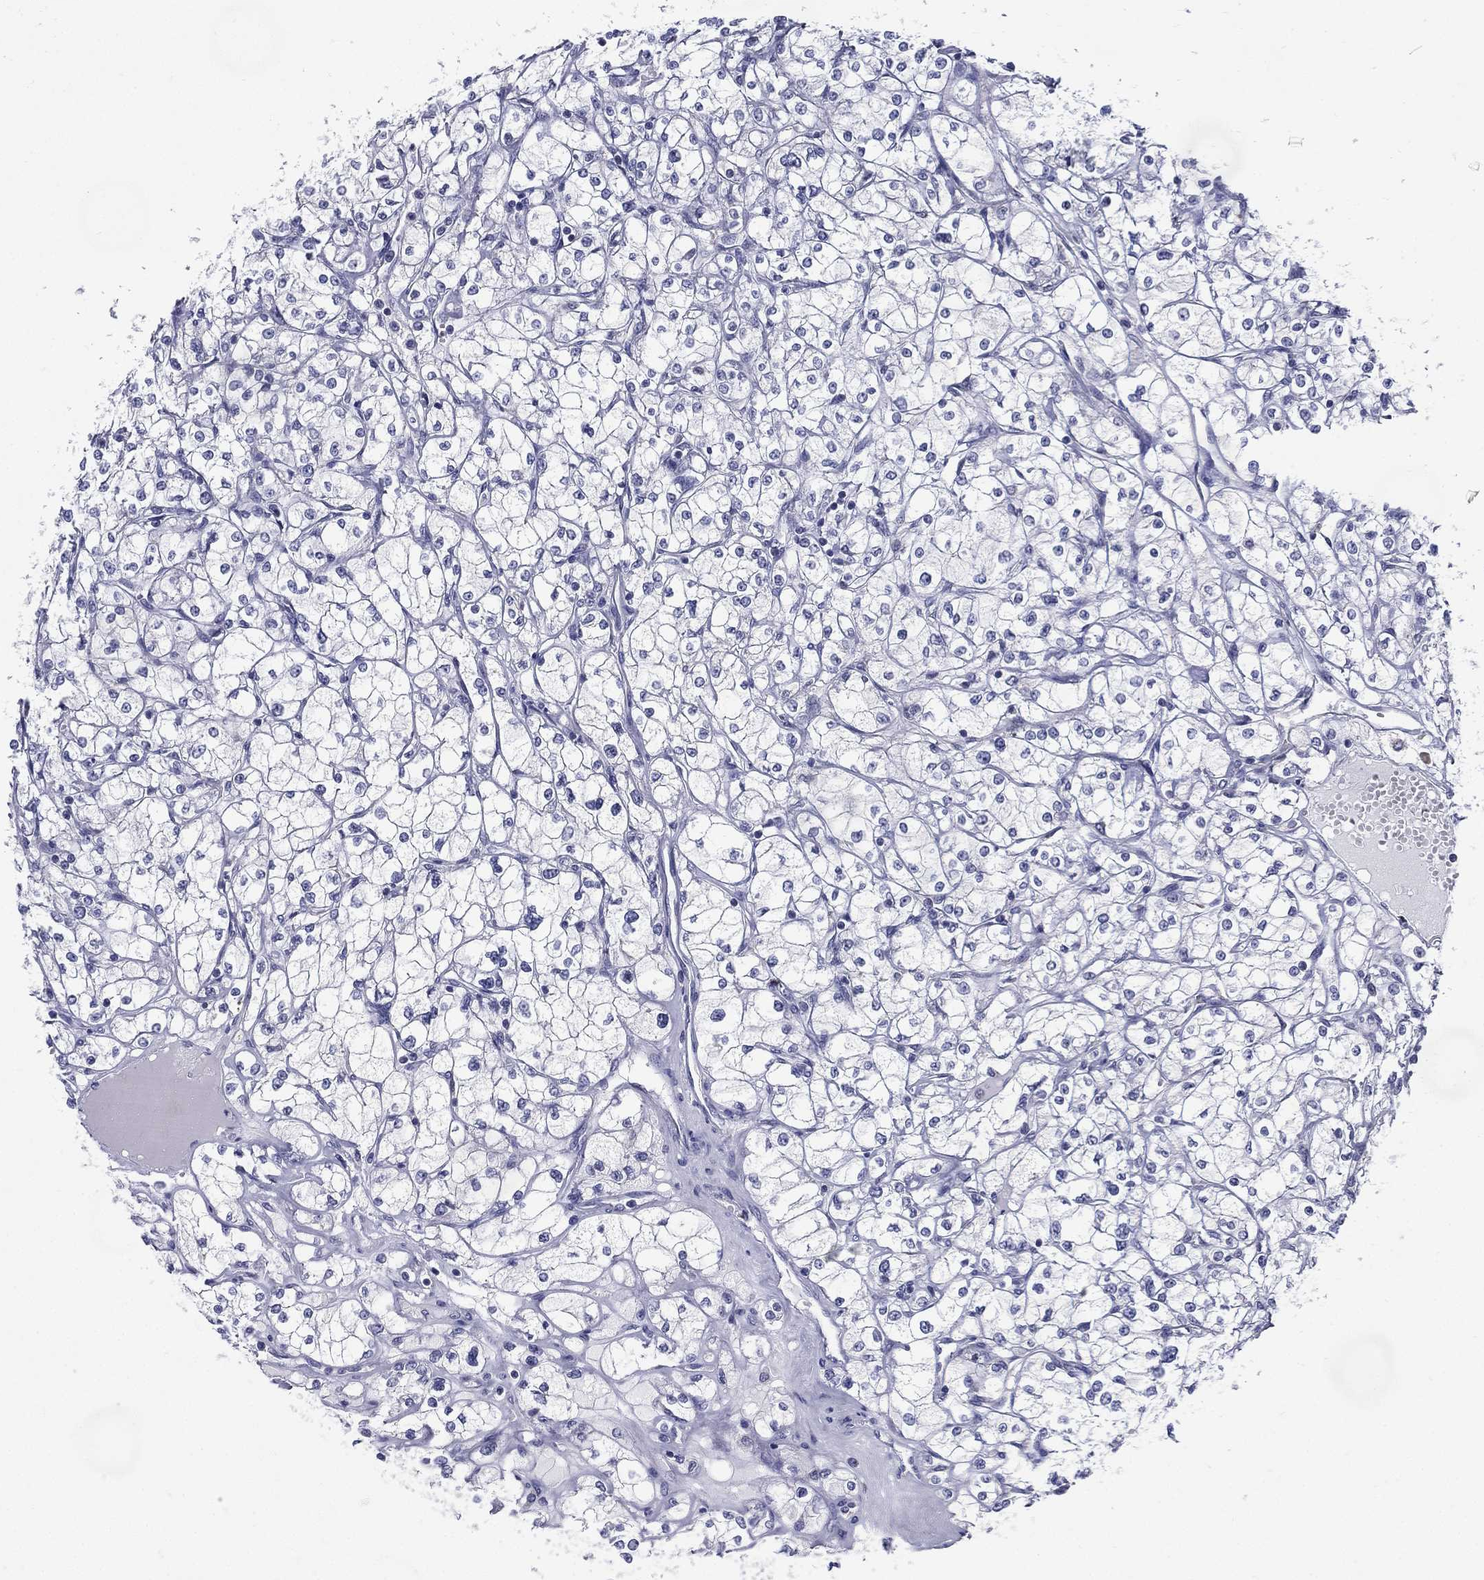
{"staining": {"intensity": "negative", "quantity": "none", "location": "none"}, "tissue": "renal cancer", "cell_type": "Tumor cells", "image_type": "cancer", "snomed": [{"axis": "morphology", "description": "Adenocarcinoma, NOS"}, {"axis": "topography", "description": "Kidney"}], "caption": "Protein analysis of renal cancer demonstrates no significant staining in tumor cells.", "gene": "C19orf18", "patient": {"sex": "male", "age": 67}}